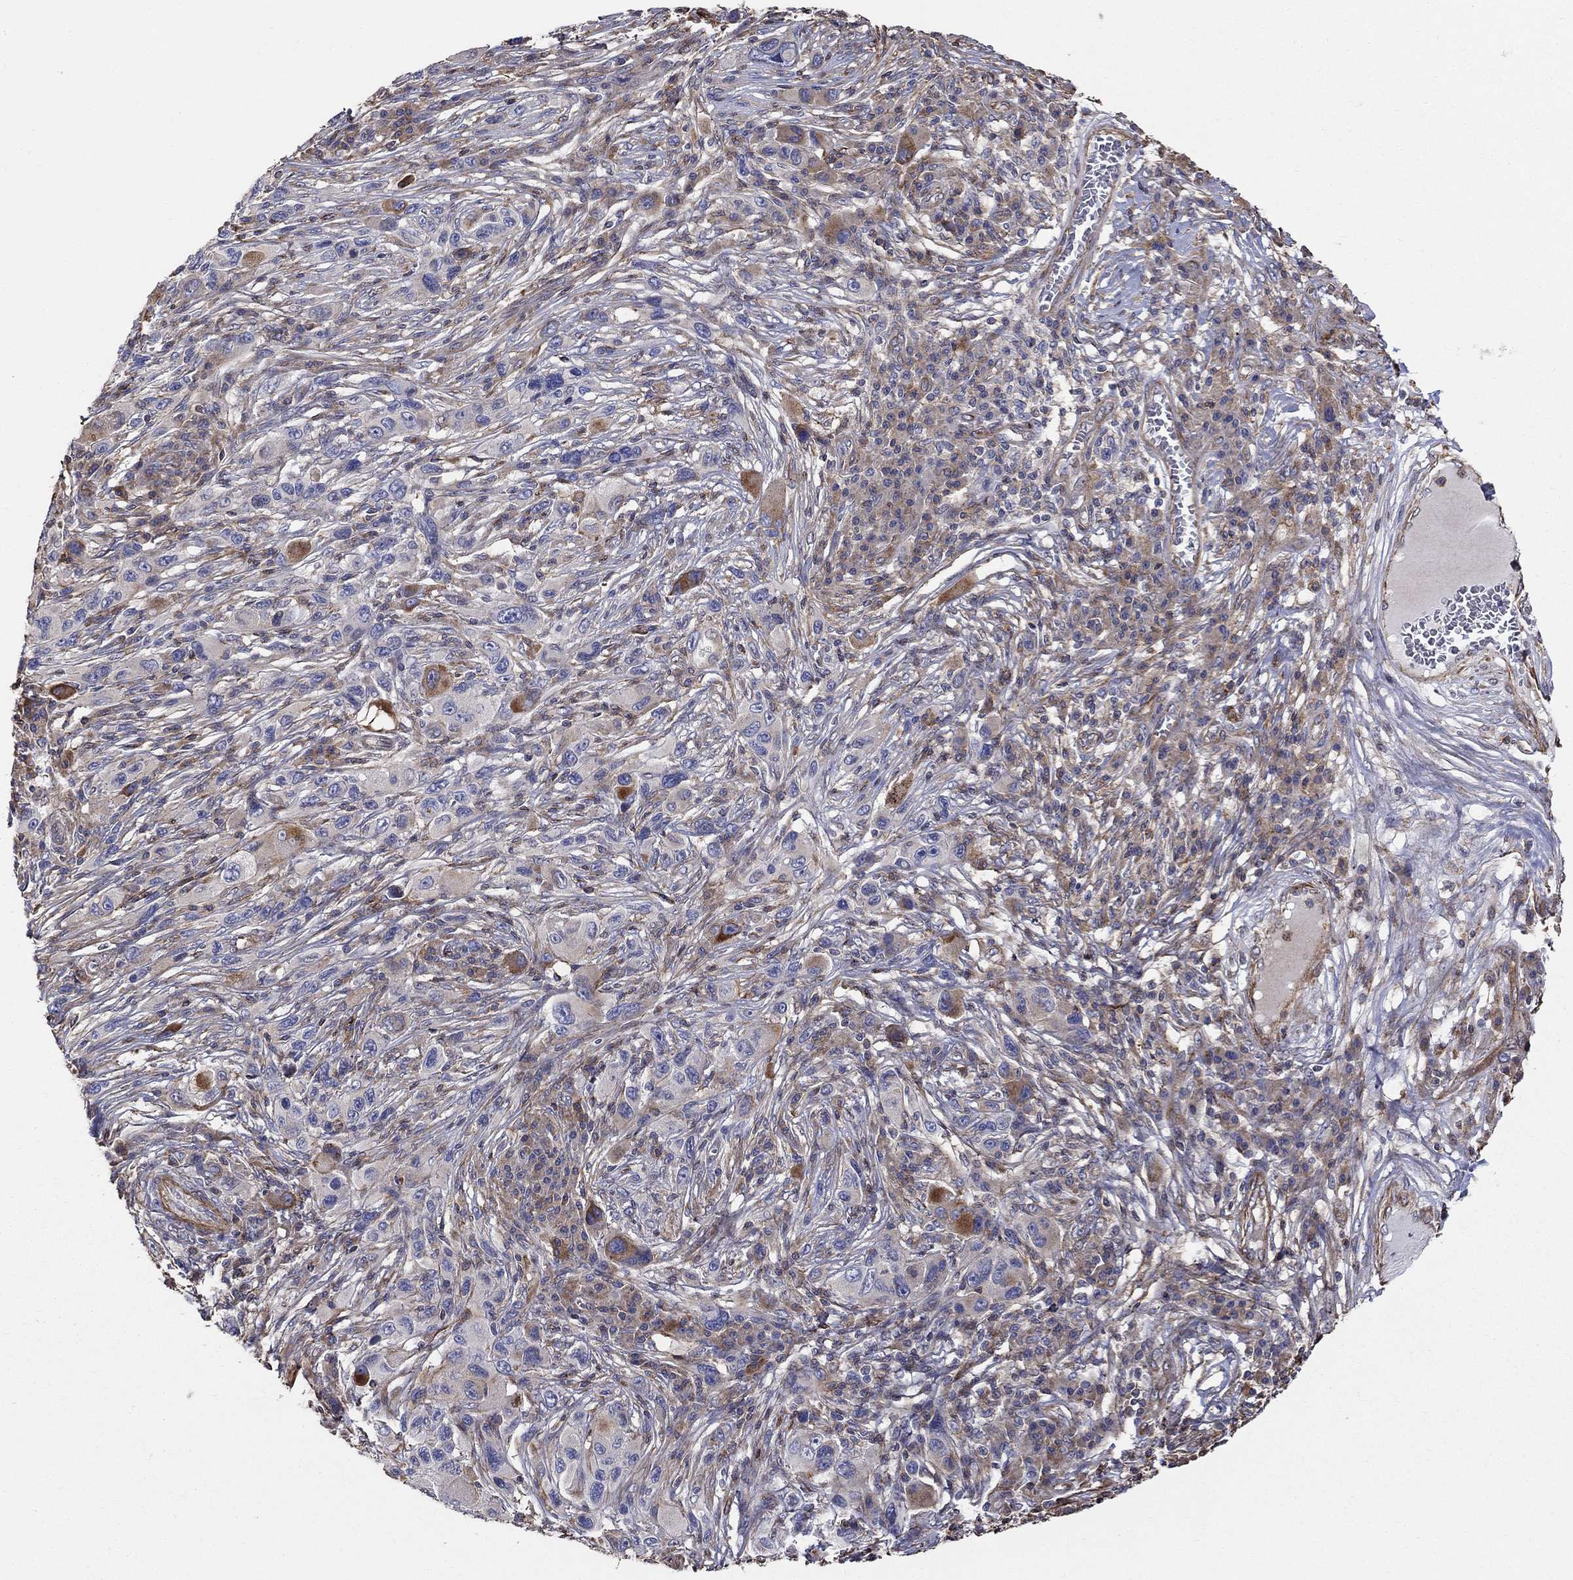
{"staining": {"intensity": "weak", "quantity": "<25%", "location": "cytoplasmic/membranous"}, "tissue": "melanoma", "cell_type": "Tumor cells", "image_type": "cancer", "snomed": [{"axis": "morphology", "description": "Malignant melanoma, NOS"}, {"axis": "topography", "description": "Skin"}], "caption": "The image displays no staining of tumor cells in melanoma.", "gene": "NPHP1", "patient": {"sex": "male", "age": 53}}